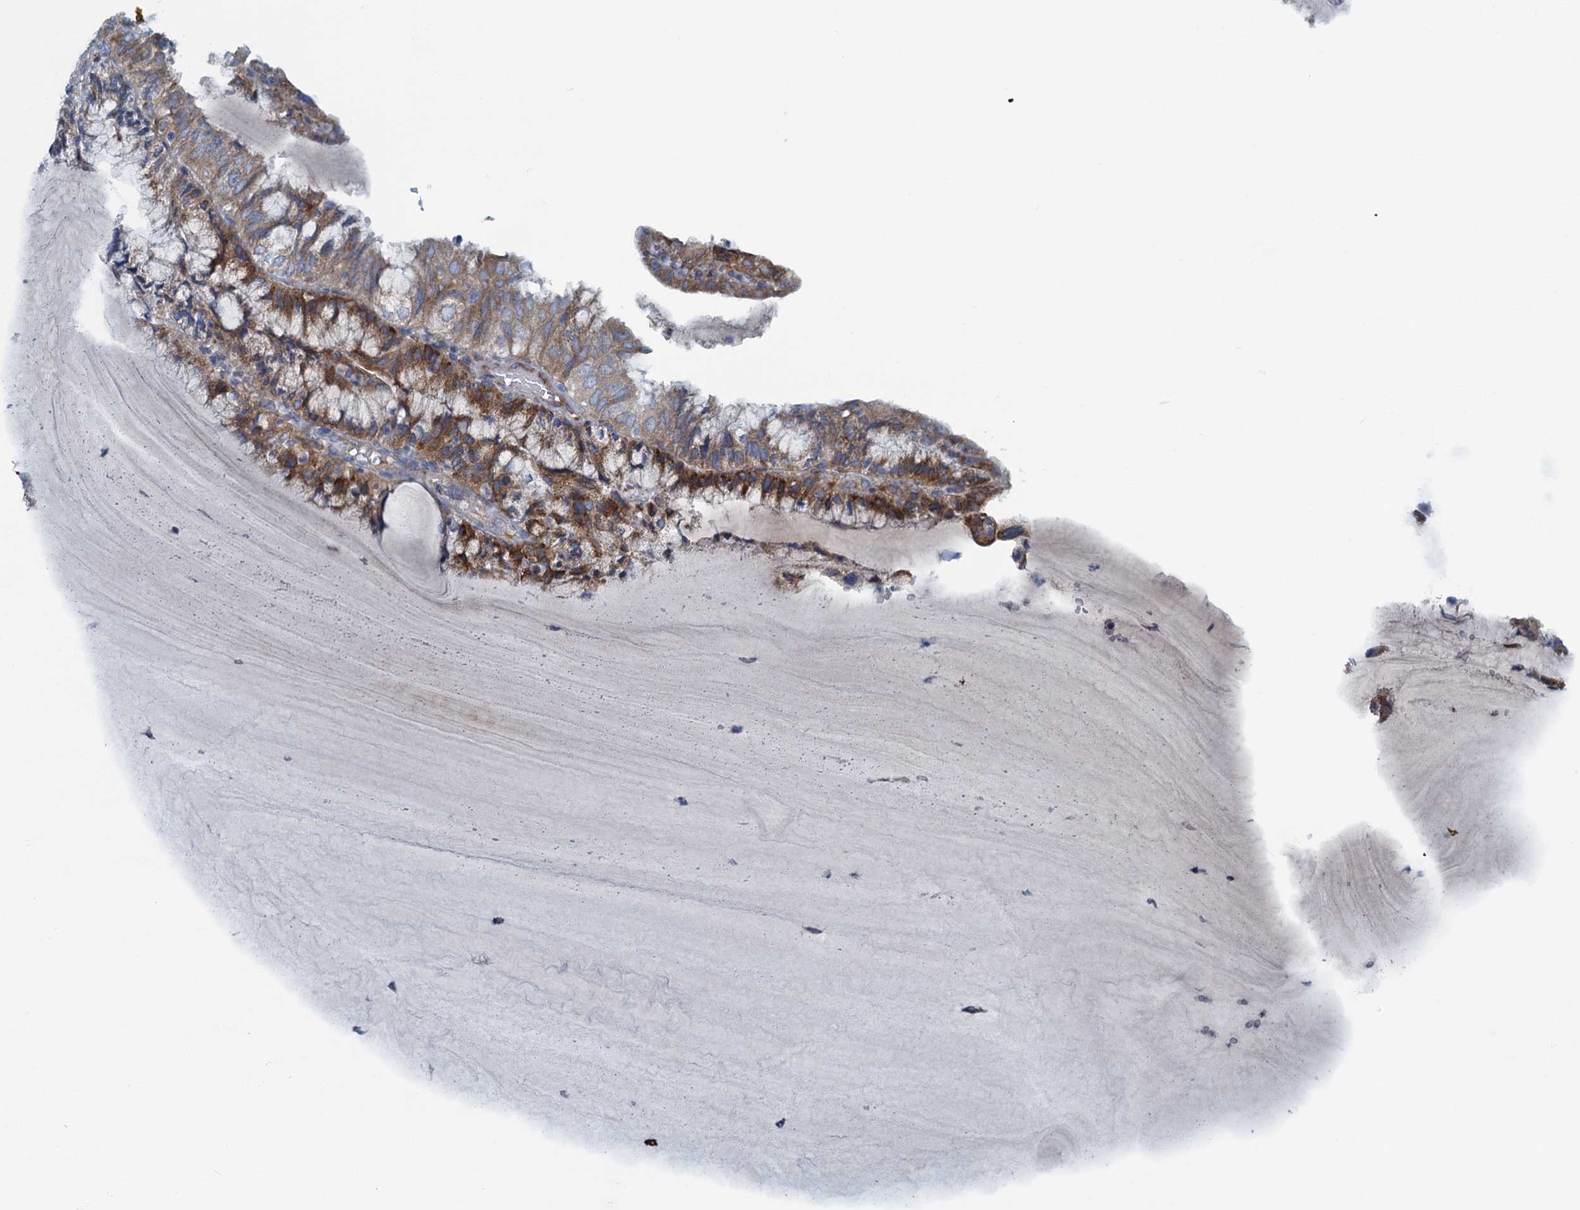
{"staining": {"intensity": "moderate", "quantity": "25%-75%", "location": "cytoplasmic/membranous"}, "tissue": "endometrial cancer", "cell_type": "Tumor cells", "image_type": "cancer", "snomed": [{"axis": "morphology", "description": "Adenocarcinoma, NOS"}, {"axis": "topography", "description": "Endometrium"}], "caption": "Endometrial cancer (adenocarcinoma) was stained to show a protein in brown. There is medium levels of moderate cytoplasmic/membranous positivity in about 25%-75% of tumor cells.", "gene": "MYDGF", "patient": {"sex": "female", "age": 81}}